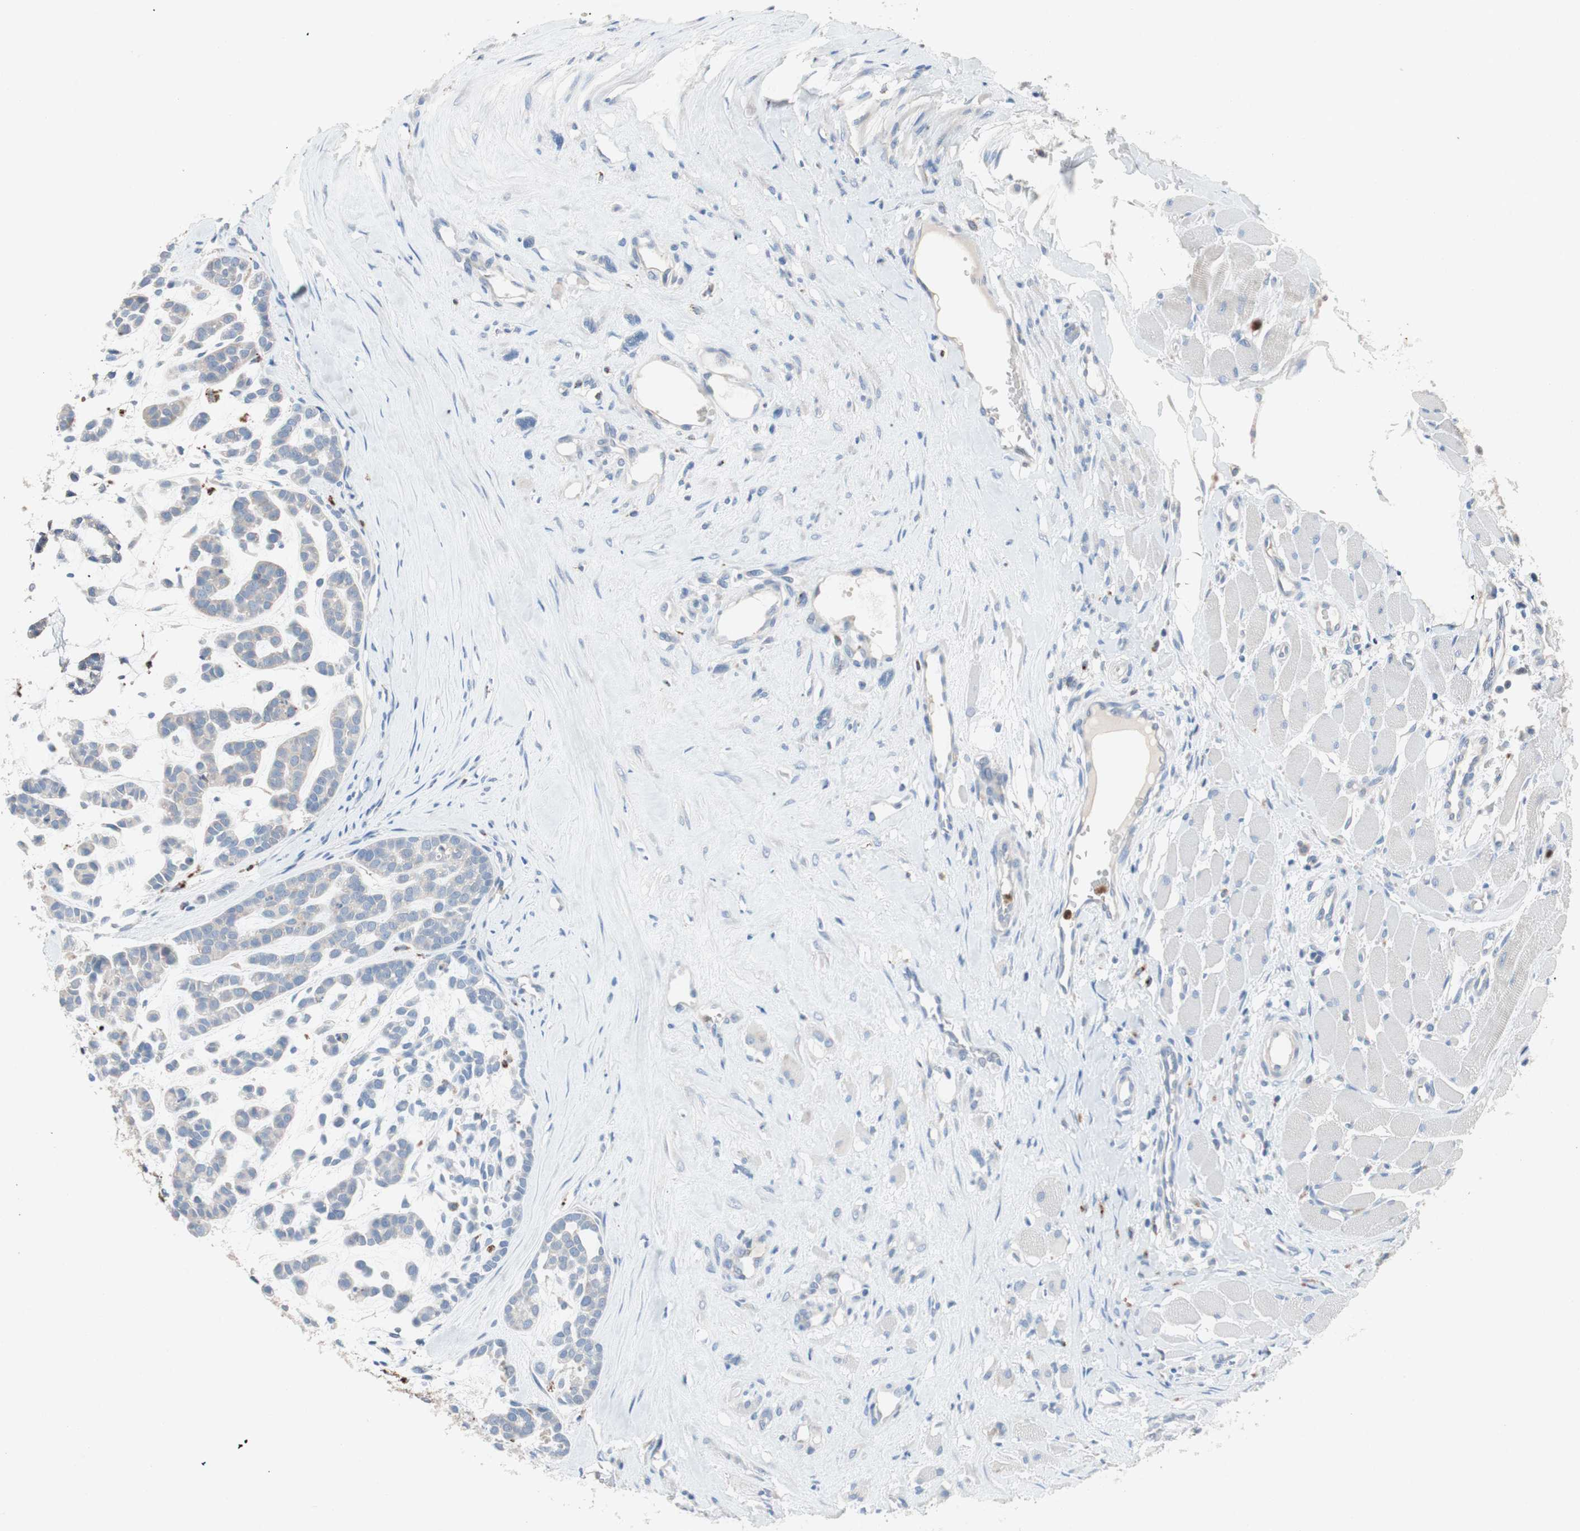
{"staining": {"intensity": "weak", "quantity": "<25%", "location": "cytoplasmic/membranous"}, "tissue": "head and neck cancer", "cell_type": "Tumor cells", "image_type": "cancer", "snomed": [{"axis": "morphology", "description": "Adenocarcinoma, NOS"}, {"axis": "morphology", "description": "Adenoma, NOS"}, {"axis": "topography", "description": "Head-Neck"}], "caption": "This is an immunohistochemistry photomicrograph of head and neck cancer. There is no positivity in tumor cells.", "gene": "CLEC4D", "patient": {"sex": "female", "age": 55}}